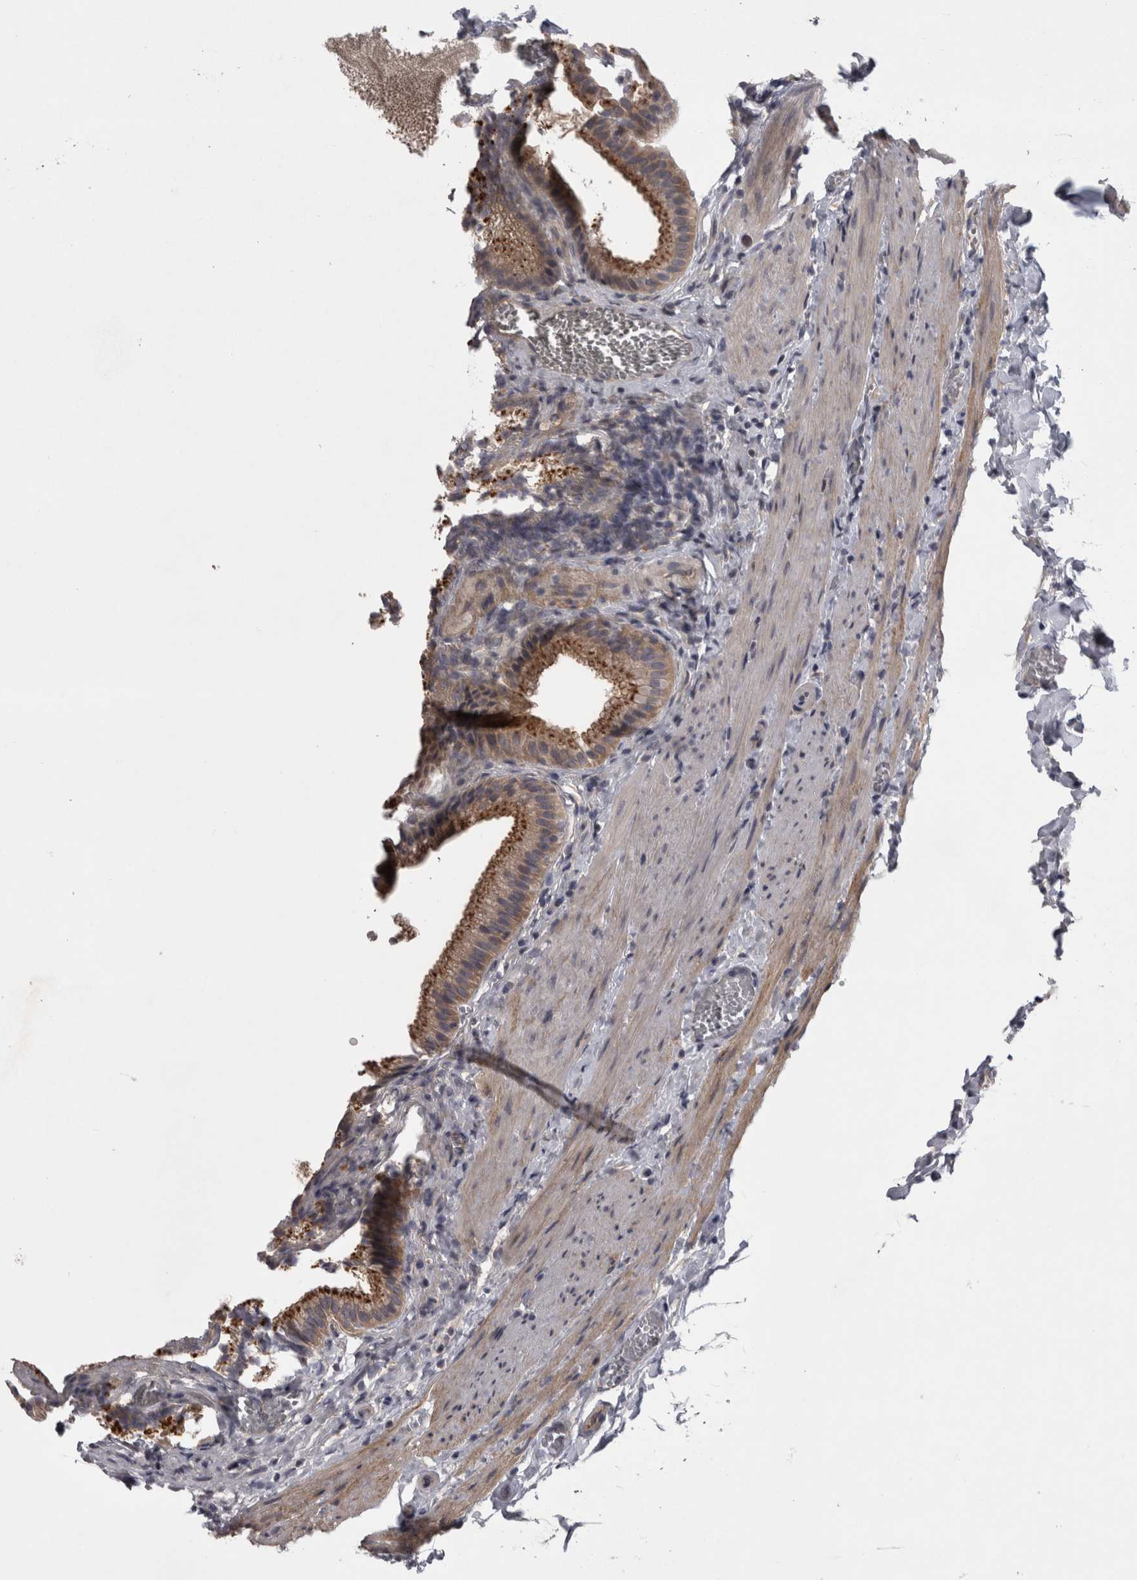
{"staining": {"intensity": "moderate", "quantity": ">75%", "location": "cytoplasmic/membranous"}, "tissue": "gallbladder", "cell_type": "Glandular cells", "image_type": "normal", "snomed": [{"axis": "morphology", "description": "Normal tissue, NOS"}, {"axis": "topography", "description": "Gallbladder"}], "caption": "Benign gallbladder was stained to show a protein in brown. There is medium levels of moderate cytoplasmic/membranous expression in about >75% of glandular cells.", "gene": "PRKCI", "patient": {"sex": "male", "age": 38}}